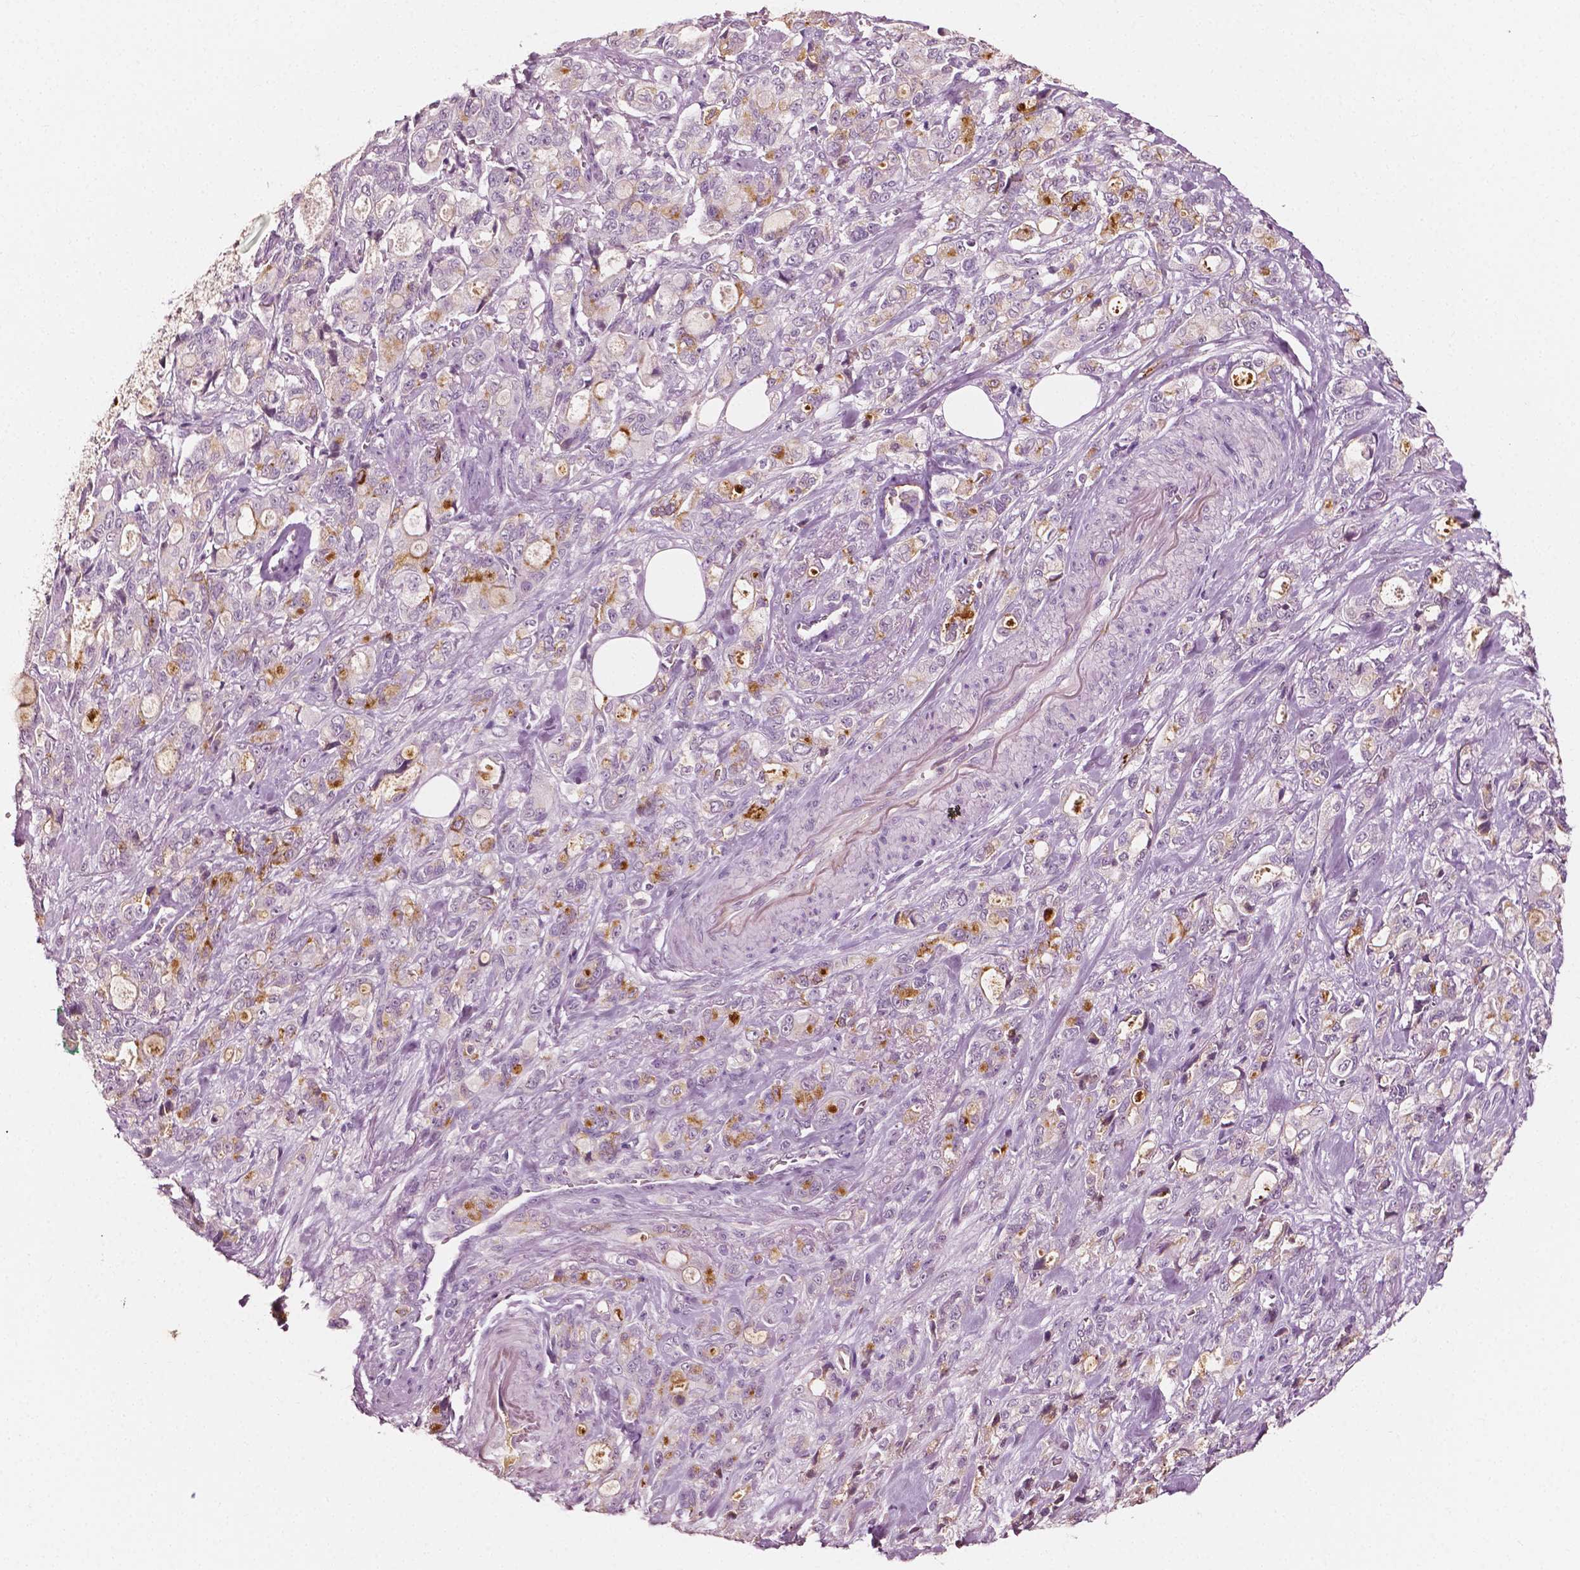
{"staining": {"intensity": "moderate", "quantity": "<25%", "location": "cytoplasmic/membranous"}, "tissue": "stomach cancer", "cell_type": "Tumor cells", "image_type": "cancer", "snomed": [{"axis": "morphology", "description": "Adenocarcinoma, NOS"}, {"axis": "topography", "description": "Stomach"}], "caption": "Adenocarcinoma (stomach) tissue exhibits moderate cytoplasmic/membranous expression in approximately <25% of tumor cells (DAB (3,3'-diaminobenzidine) = brown stain, brightfield microscopy at high magnification).", "gene": "APOA4", "patient": {"sex": "male", "age": 63}}